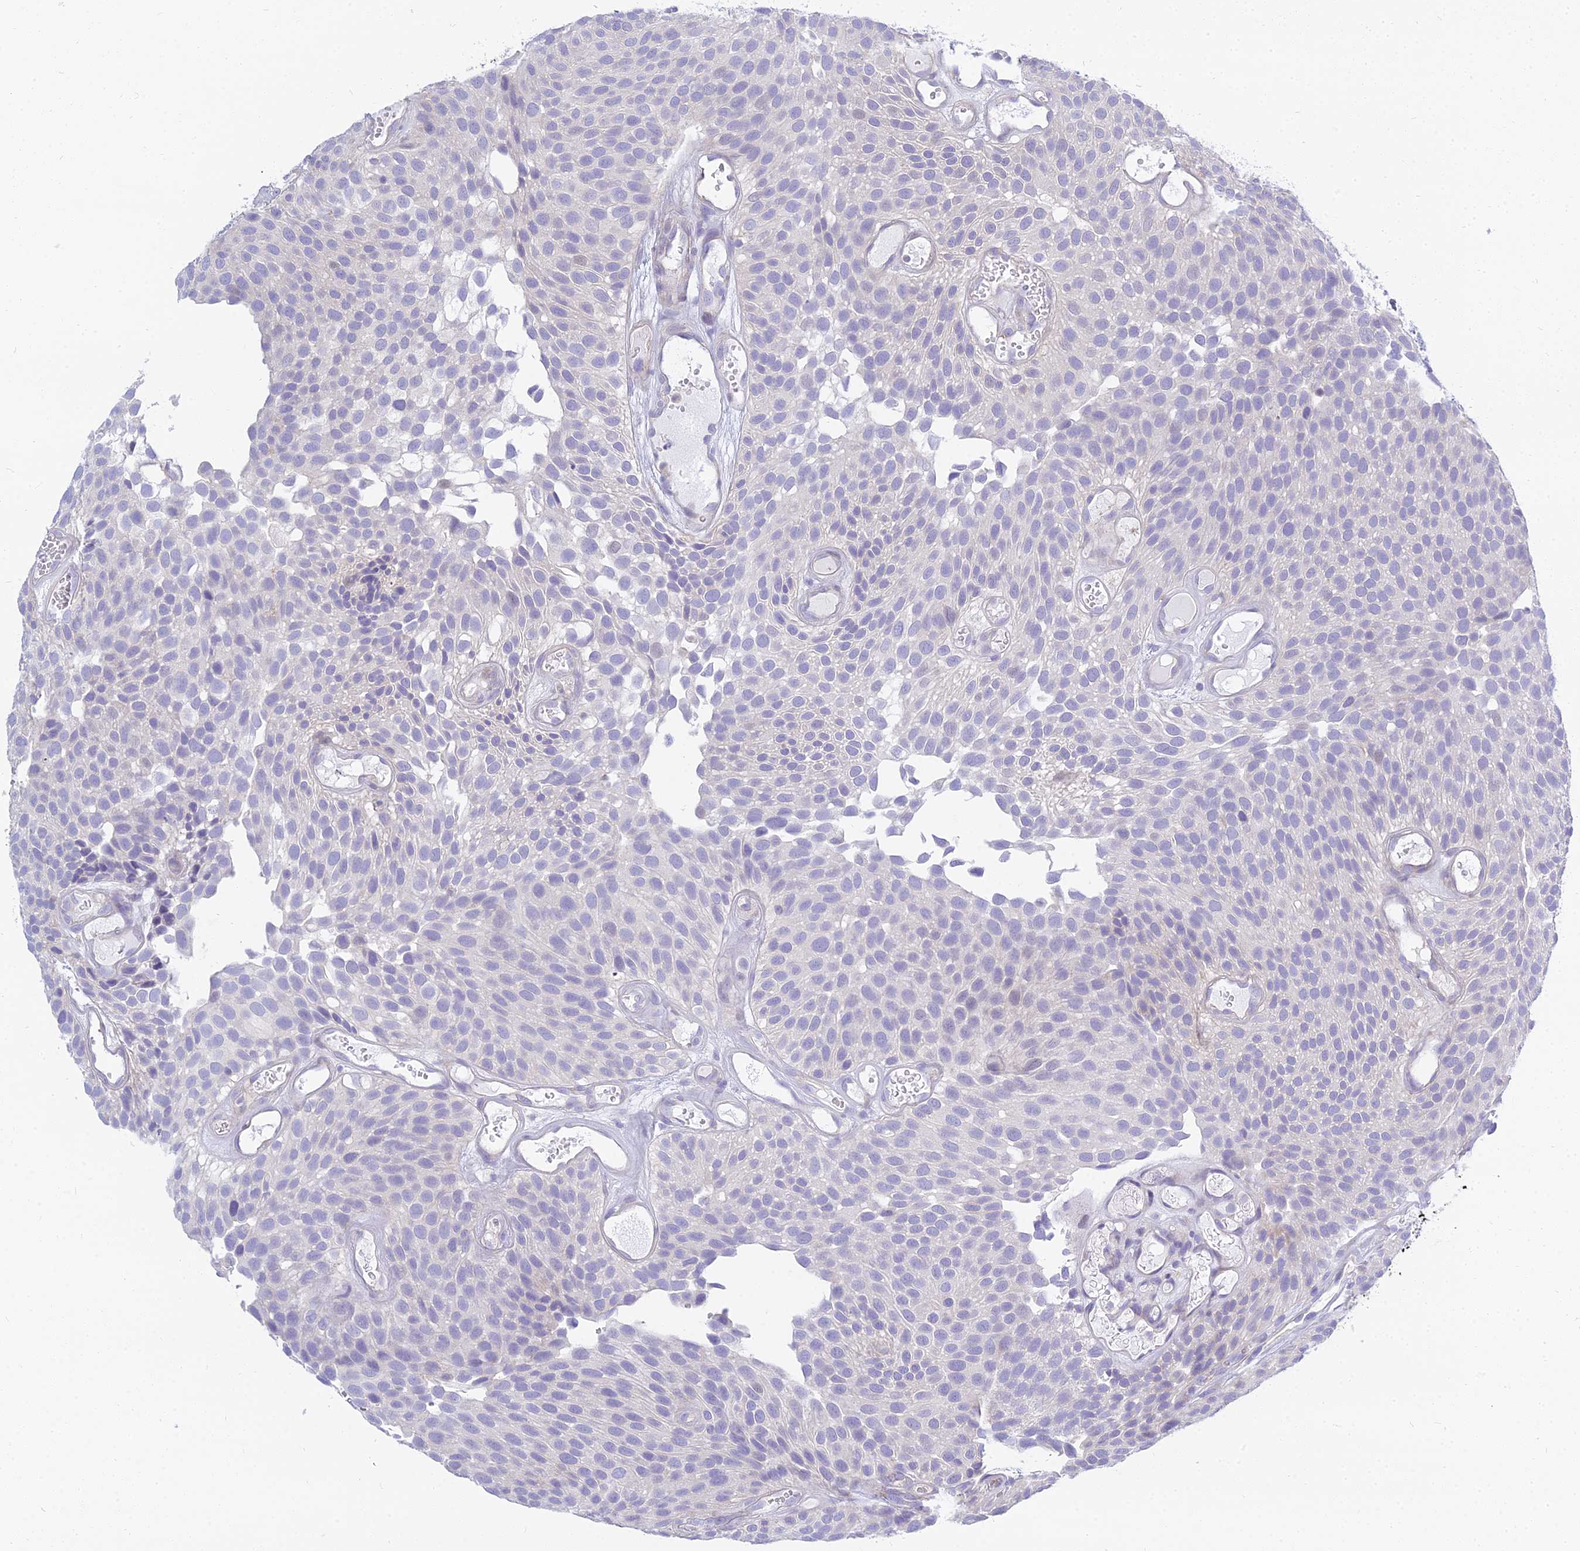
{"staining": {"intensity": "negative", "quantity": "none", "location": "none"}, "tissue": "urothelial cancer", "cell_type": "Tumor cells", "image_type": "cancer", "snomed": [{"axis": "morphology", "description": "Urothelial carcinoma, Low grade"}, {"axis": "topography", "description": "Urinary bladder"}], "caption": "A photomicrograph of urothelial cancer stained for a protein demonstrates no brown staining in tumor cells.", "gene": "SMIM24", "patient": {"sex": "male", "age": 89}}